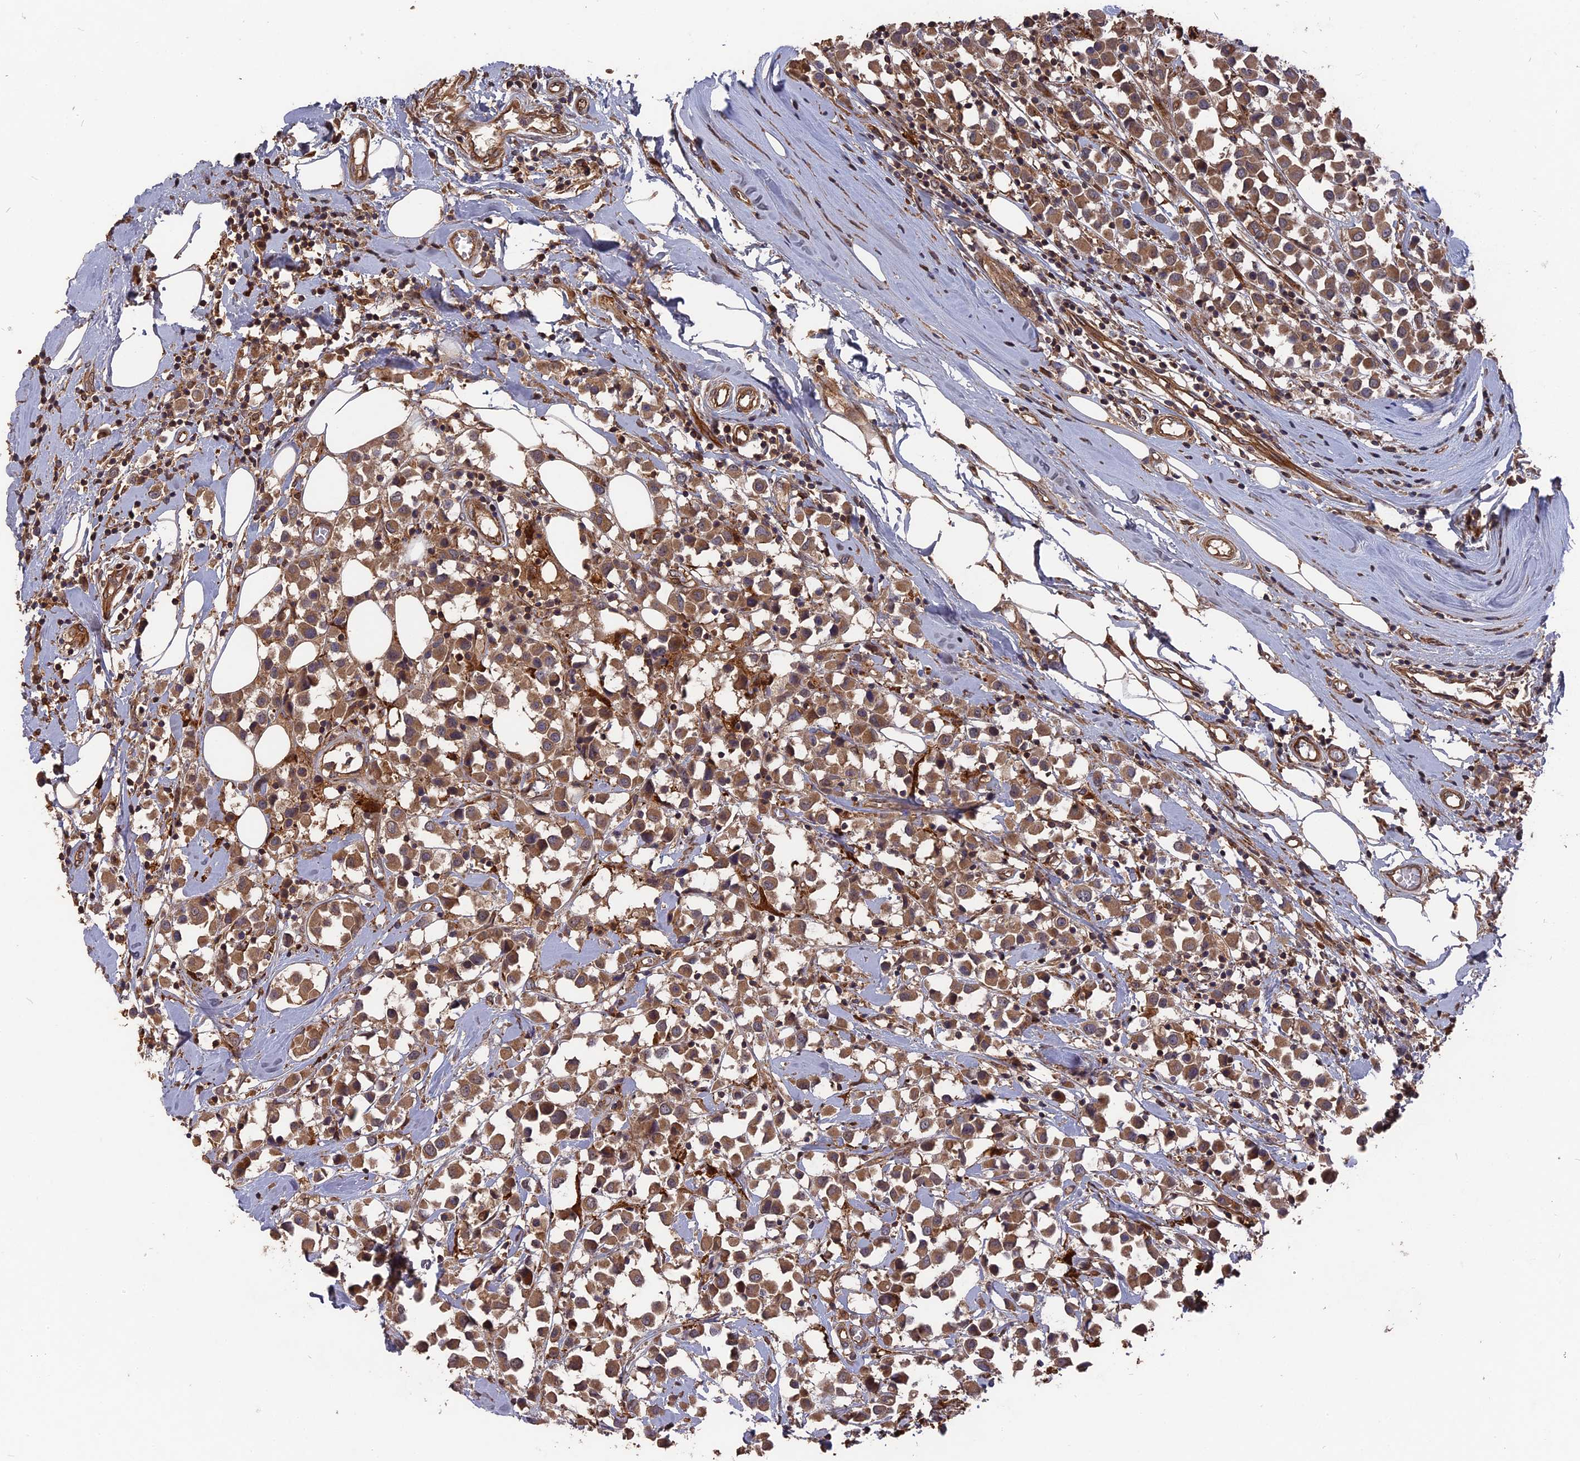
{"staining": {"intensity": "moderate", "quantity": ">75%", "location": "cytoplasmic/membranous"}, "tissue": "breast cancer", "cell_type": "Tumor cells", "image_type": "cancer", "snomed": [{"axis": "morphology", "description": "Duct carcinoma"}, {"axis": "topography", "description": "Breast"}], "caption": "Invasive ductal carcinoma (breast) stained with a brown dye shows moderate cytoplasmic/membranous positive staining in approximately >75% of tumor cells.", "gene": "DEF8", "patient": {"sex": "female", "age": 61}}